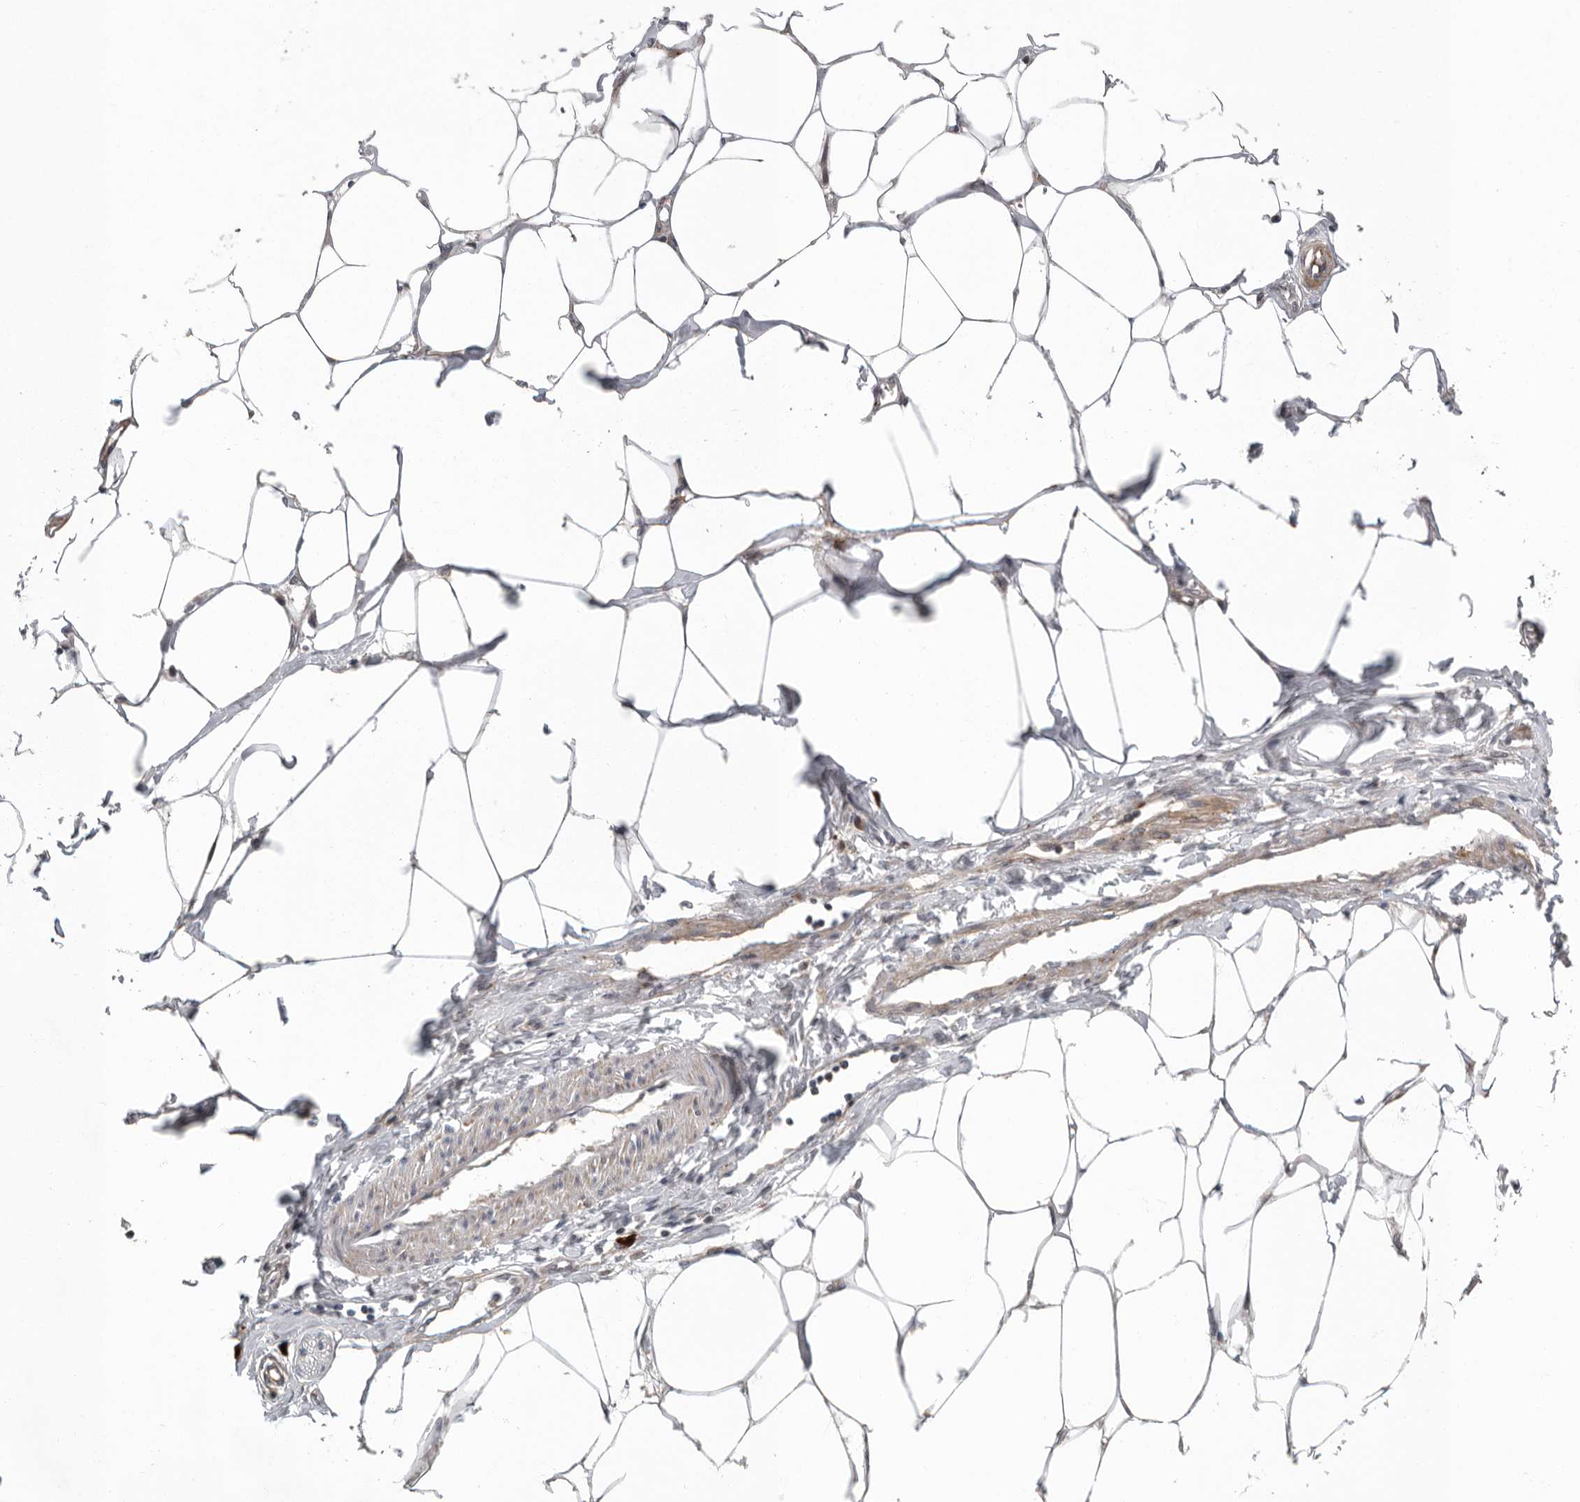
{"staining": {"intensity": "weak", "quantity": "25%-75%", "location": "cytoplasmic/membranous"}, "tissue": "adipose tissue", "cell_type": "Adipocytes", "image_type": "normal", "snomed": [{"axis": "morphology", "description": "Normal tissue, NOS"}, {"axis": "morphology", "description": "Adenocarcinoma, NOS"}, {"axis": "topography", "description": "Colon"}, {"axis": "topography", "description": "Peripheral nerve tissue"}], "caption": "The histopathology image shows staining of normal adipose tissue, revealing weak cytoplasmic/membranous protein positivity (brown color) within adipocytes.", "gene": "ATXN3L", "patient": {"sex": "male", "age": 14}}